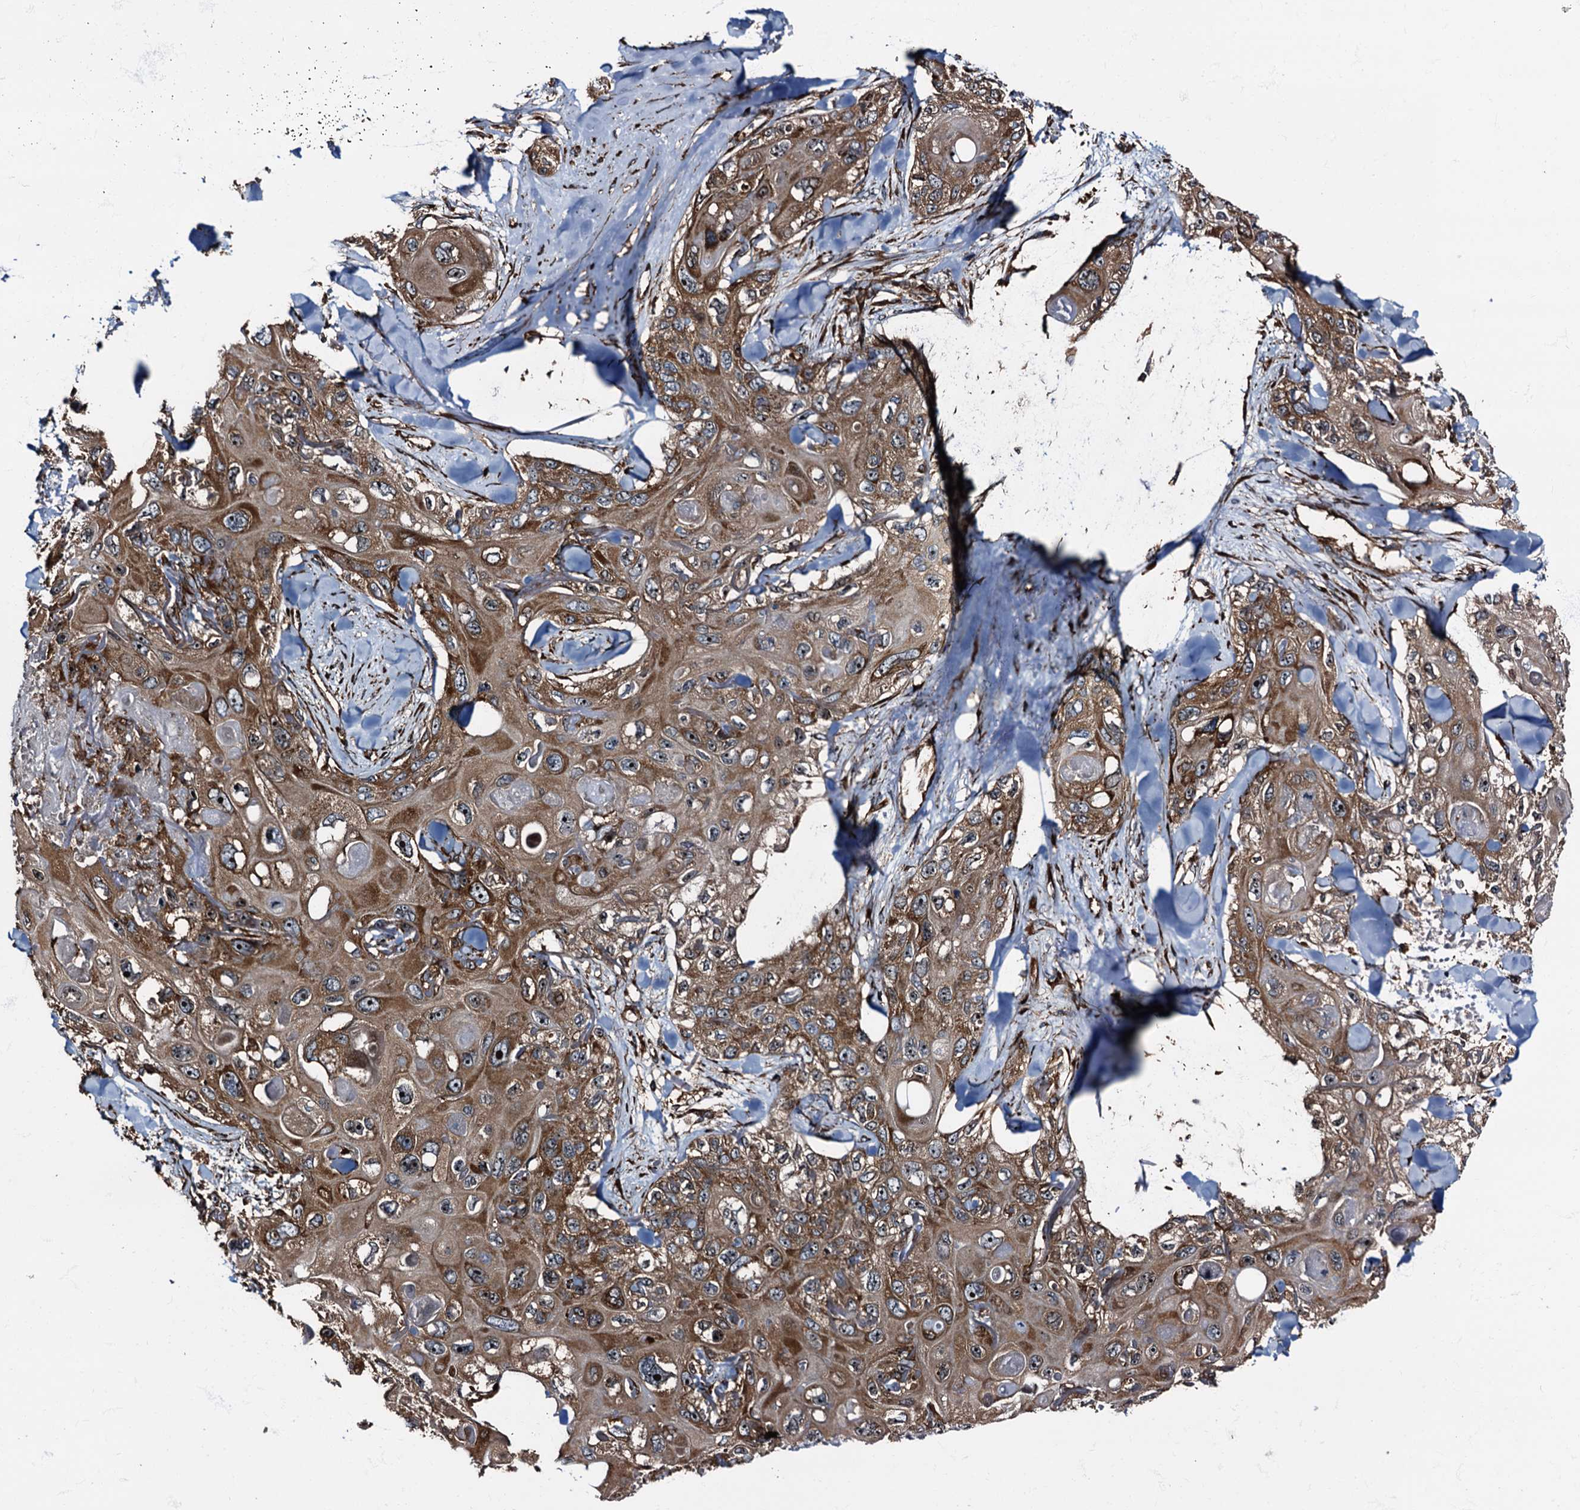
{"staining": {"intensity": "moderate", "quantity": ">75%", "location": "cytoplasmic/membranous"}, "tissue": "skin cancer", "cell_type": "Tumor cells", "image_type": "cancer", "snomed": [{"axis": "morphology", "description": "Normal tissue, NOS"}, {"axis": "morphology", "description": "Squamous cell carcinoma, NOS"}, {"axis": "topography", "description": "Skin"}], "caption": "An immunohistochemistry image of tumor tissue is shown. Protein staining in brown highlights moderate cytoplasmic/membranous positivity in skin squamous cell carcinoma within tumor cells.", "gene": "ATP2C1", "patient": {"sex": "male", "age": 72}}